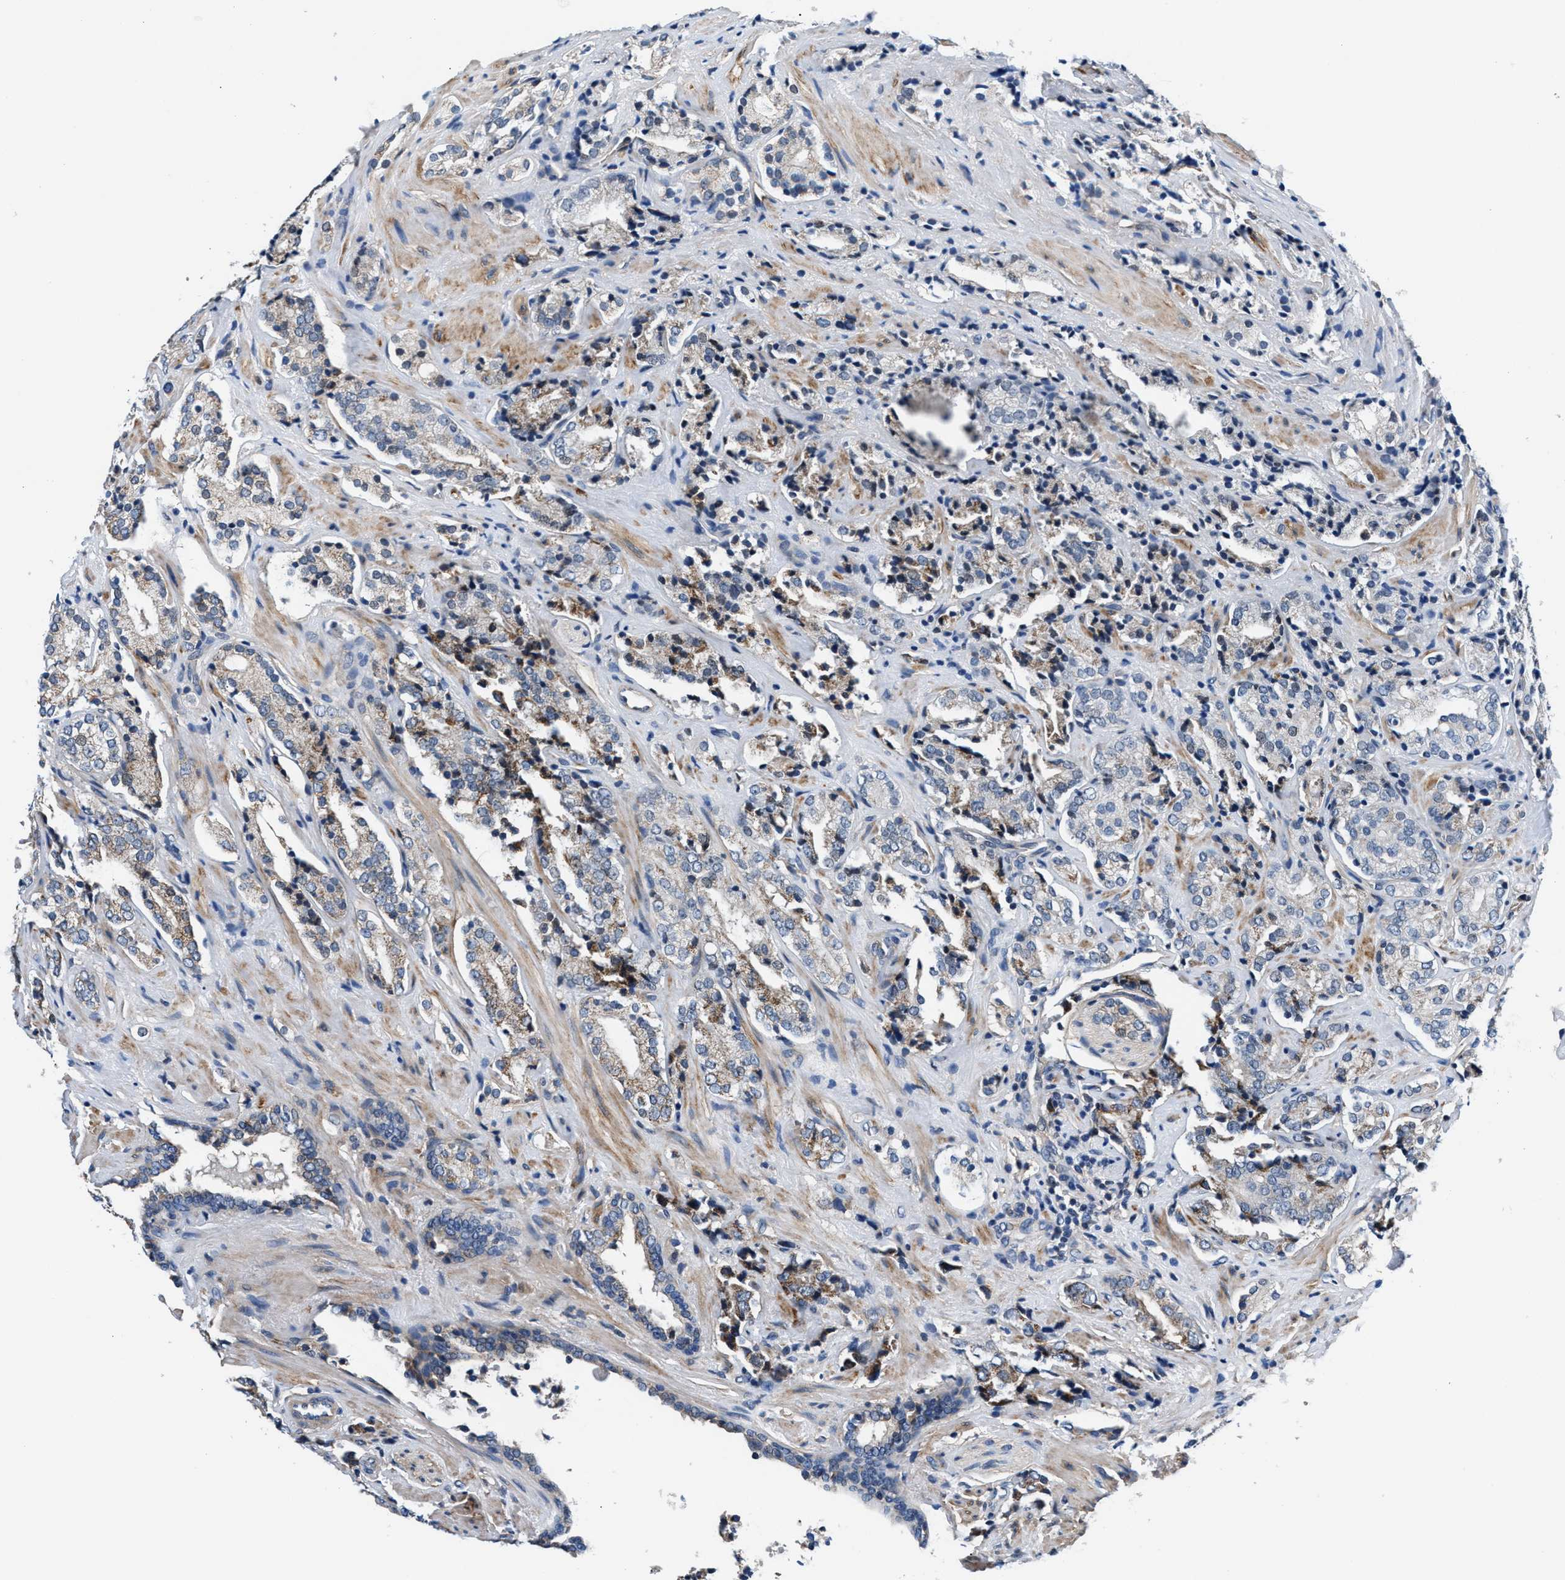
{"staining": {"intensity": "moderate", "quantity": "<25%", "location": "cytoplasmic/membranous"}, "tissue": "prostate cancer", "cell_type": "Tumor cells", "image_type": "cancer", "snomed": [{"axis": "morphology", "description": "Adenocarcinoma, High grade"}, {"axis": "topography", "description": "Prostate"}], "caption": "The photomicrograph displays staining of prostate high-grade adenocarcinoma, revealing moderate cytoplasmic/membranous protein positivity (brown color) within tumor cells.", "gene": "NKTR", "patient": {"sex": "male", "age": 71}}